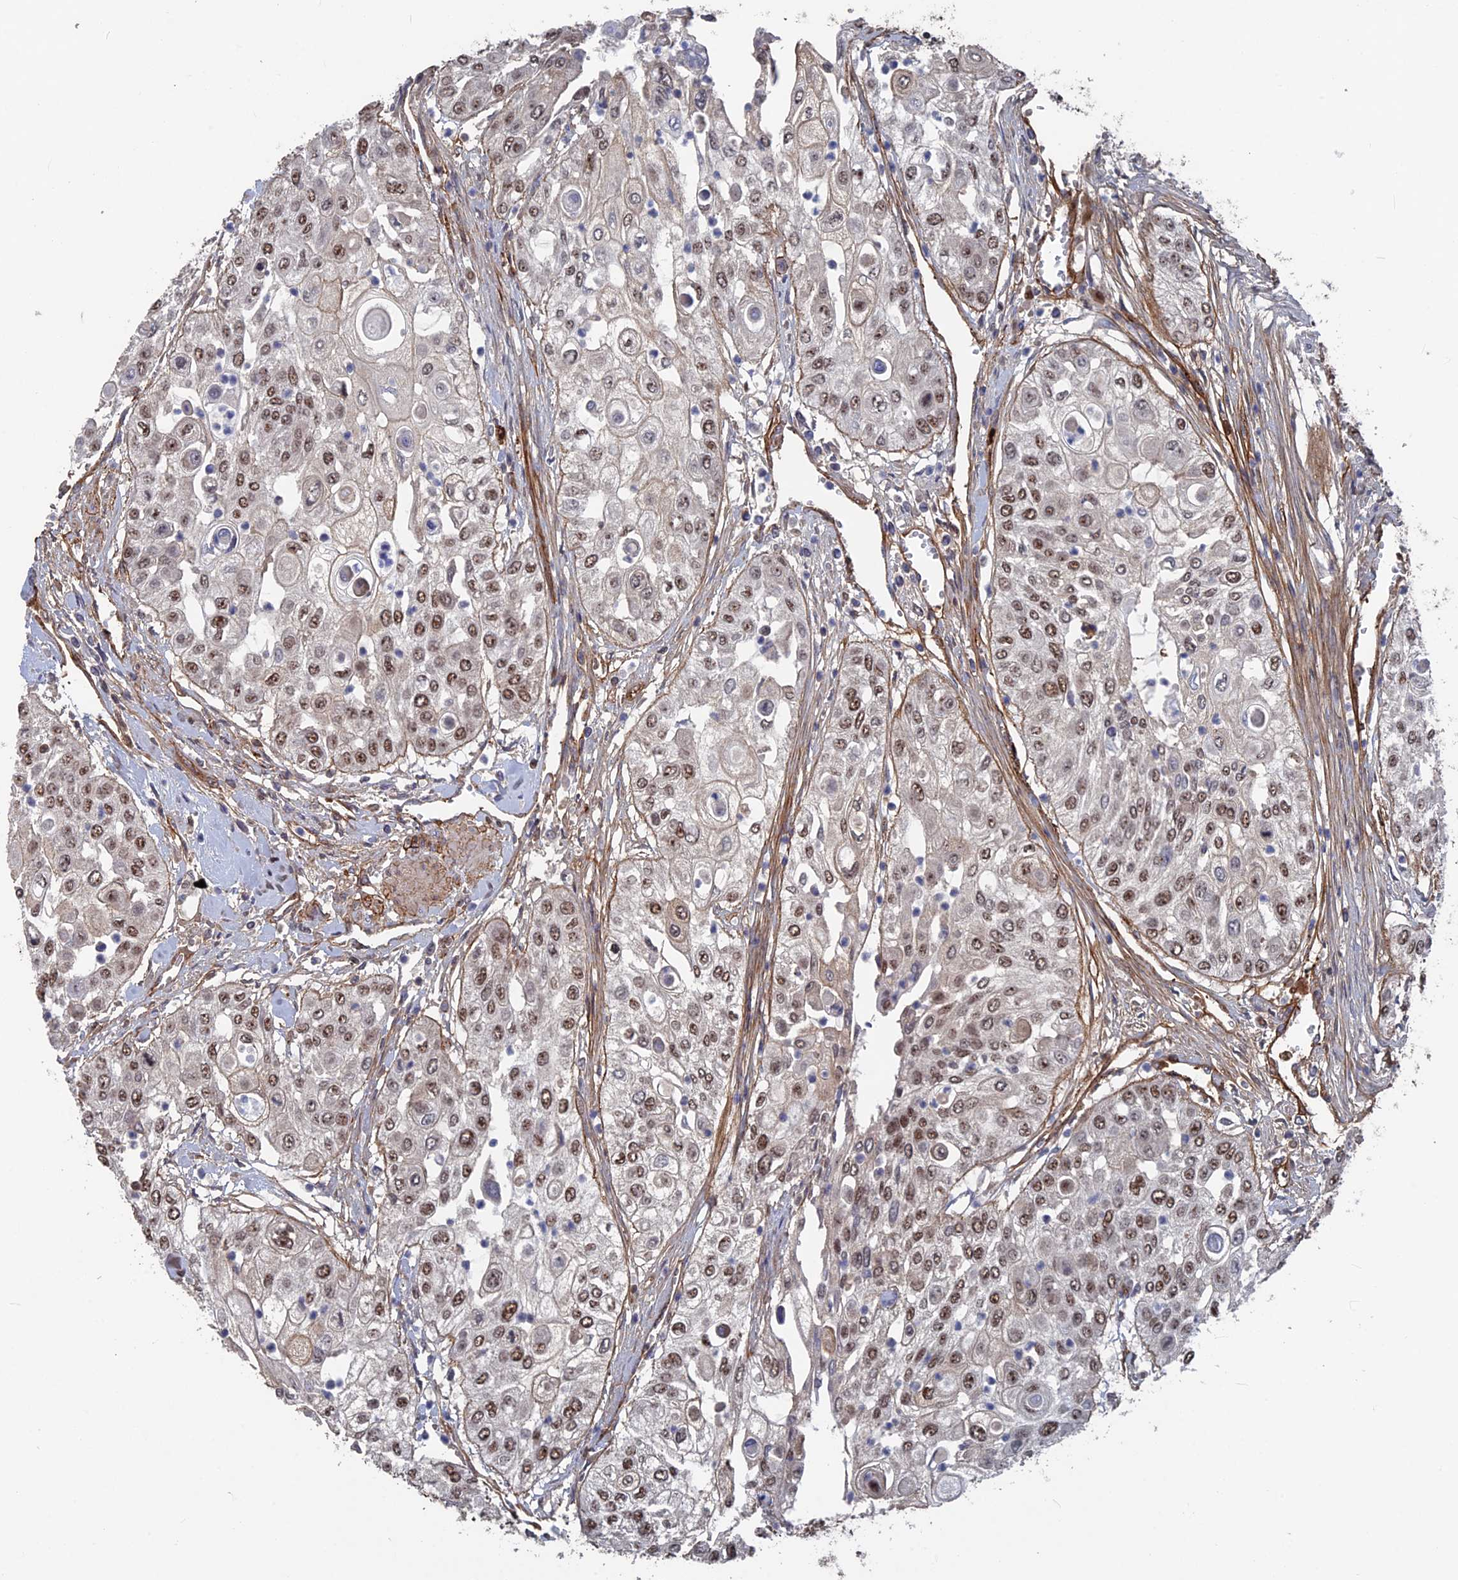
{"staining": {"intensity": "moderate", "quantity": ">75%", "location": "nuclear"}, "tissue": "urothelial cancer", "cell_type": "Tumor cells", "image_type": "cancer", "snomed": [{"axis": "morphology", "description": "Urothelial carcinoma, High grade"}, {"axis": "topography", "description": "Urinary bladder"}], "caption": "Brown immunohistochemical staining in urothelial cancer demonstrates moderate nuclear positivity in about >75% of tumor cells.", "gene": "SH3D21", "patient": {"sex": "female", "age": 79}}